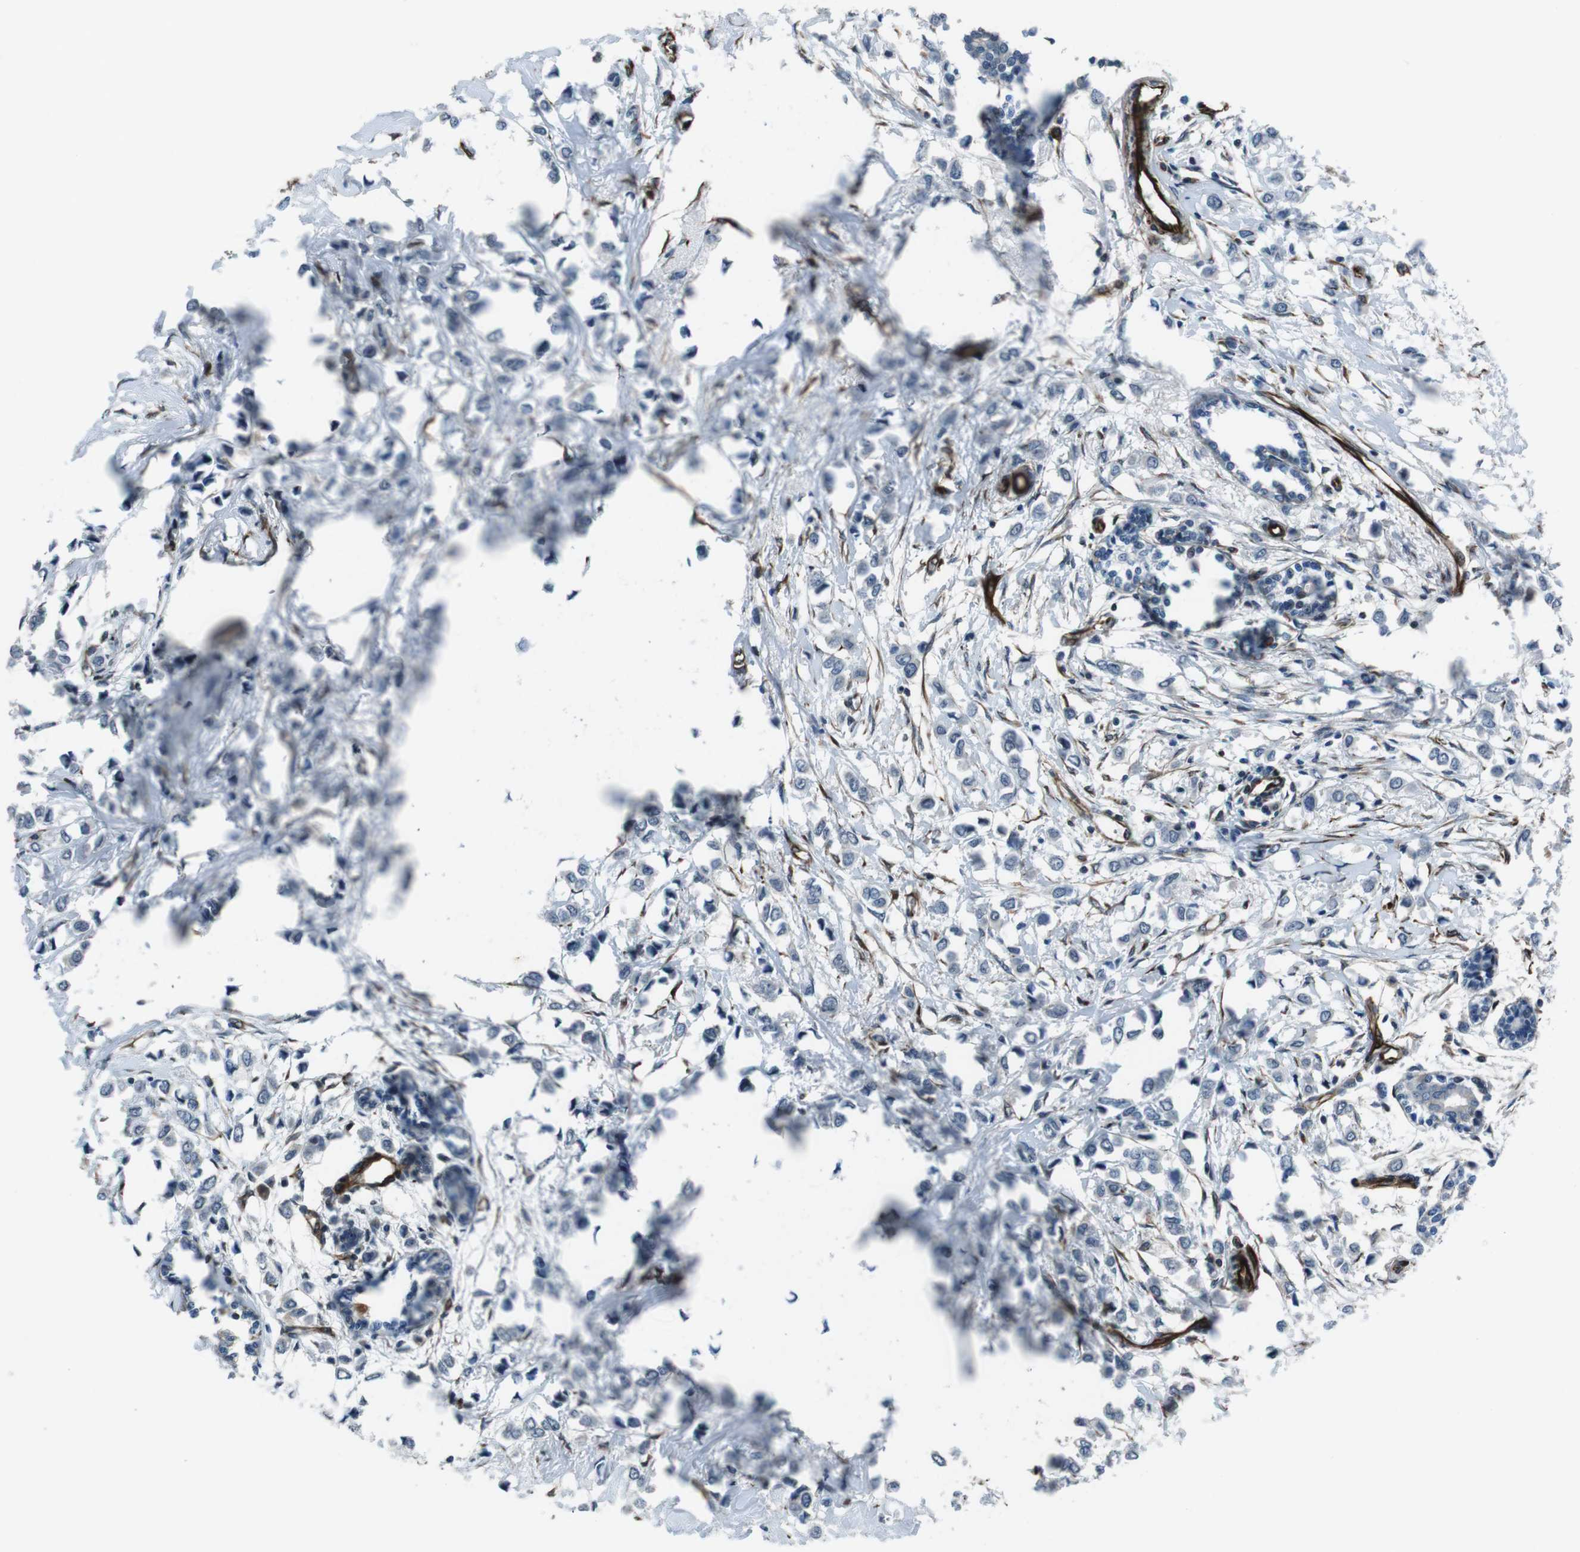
{"staining": {"intensity": "negative", "quantity": "none", "location": "none"}, "tissue": "breast cancer", "cell_type": "Tumor cells", "image_type": "cancer", "snomed": [{"axis": "morphology", "description": "Lobular carcinoma"}, {"axis": "topography", "description": "Breast"}], "caption": "The immunohistochemistry (IHC) histopathology image has no significant staining in tumor cells of breast lobular carcinoma tissue. (DAB IHC visualized using brightfield microscopy, high magnification).", "gene": "LRRC49", "patient": {"sex": "female", "age": 51}}